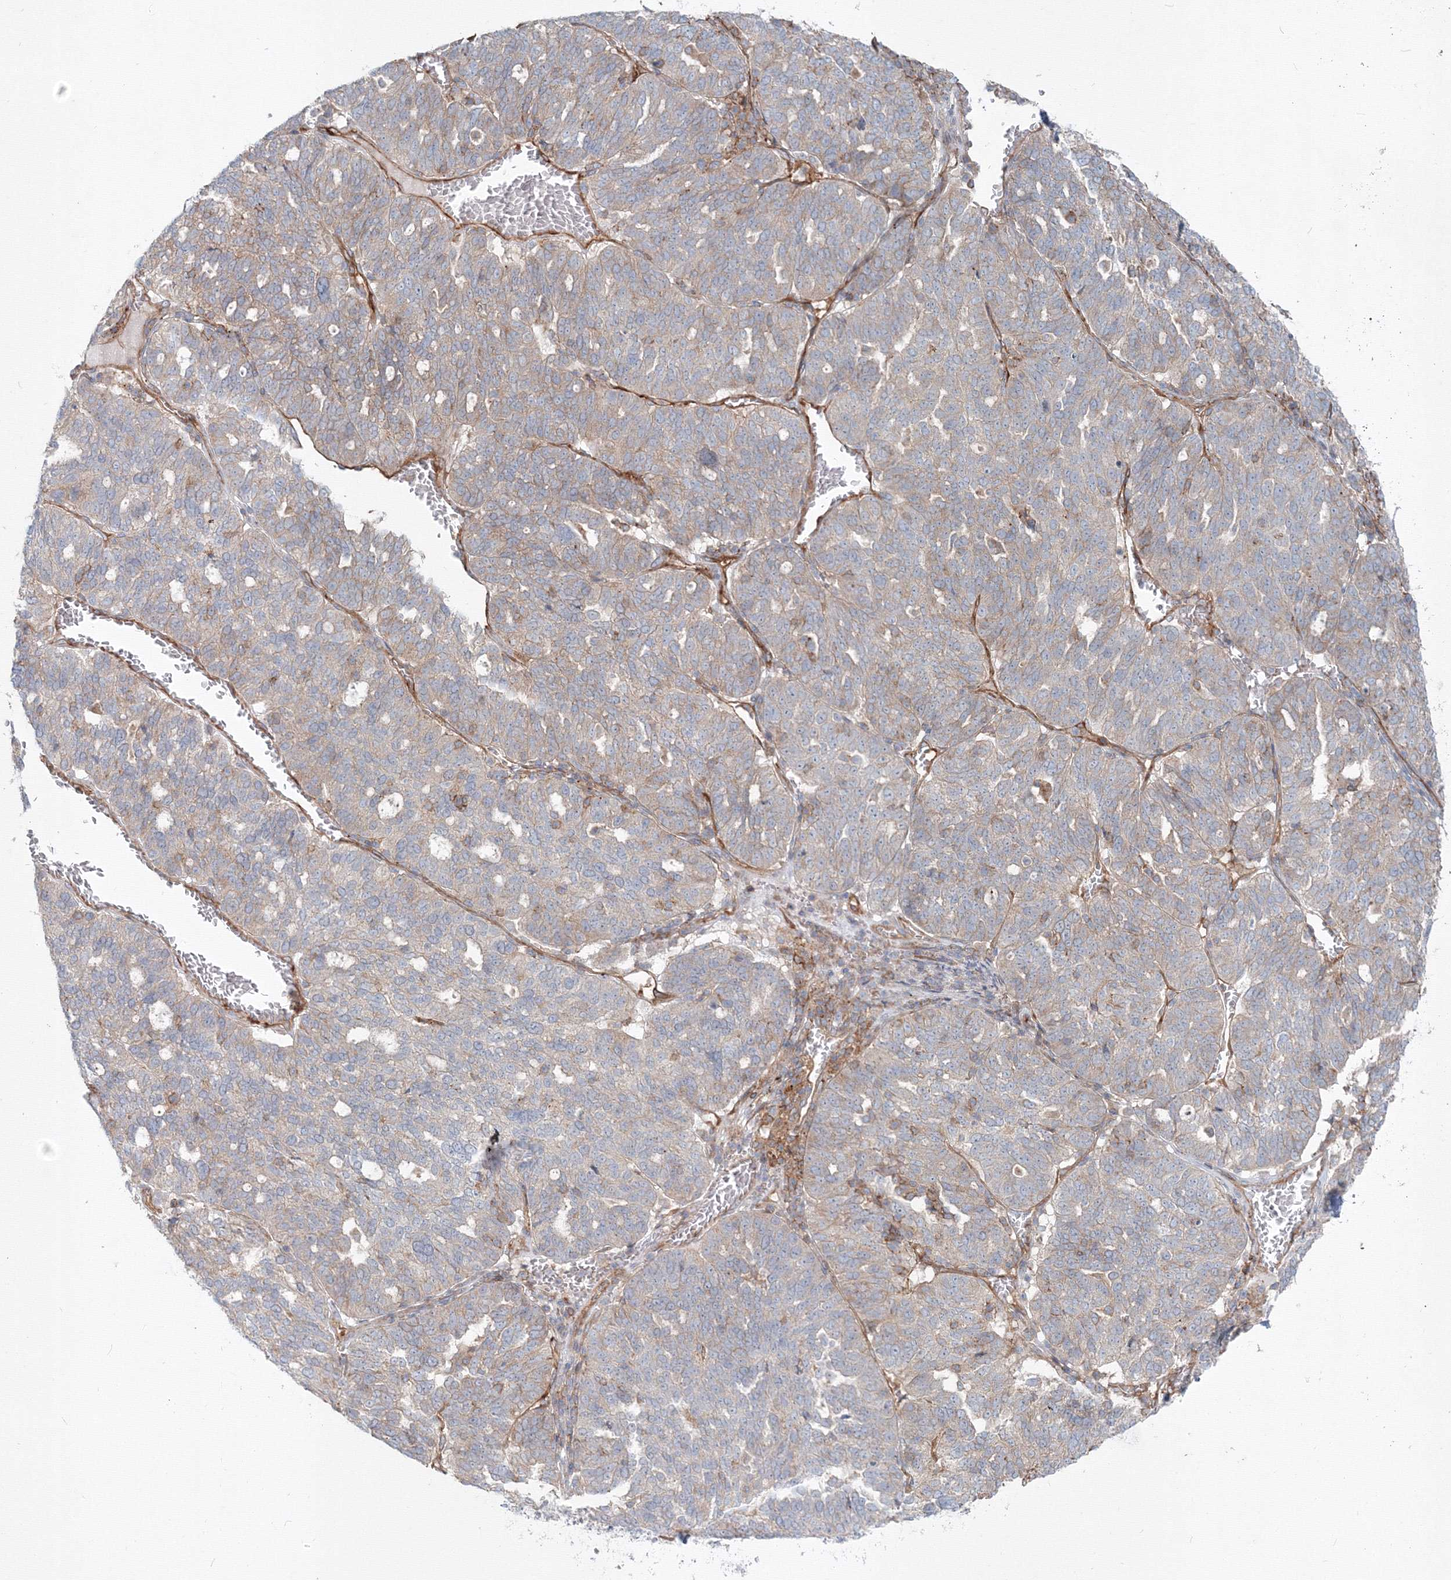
{"staining": {"intensity": "moderate", "quantity": "<25%", "location": "cytoplasmic/membranous"}, "tissue": "ovarian cancer", "cell_type": "Tumor cells", "image_type": "cancer", "snomed": [{"axis": "morphology", "description": "Cystadenocarcinoma, serous, NOS"}, {"axis": "topography", "description": "Ovary"}], "caption": "Tumor cells display moderate cytoplasmic/membranous expression in approximately <25% of cells in ovarian cancer (serous cystadenocarcinoma).", "gene": "SH3PXD2A", "patient": {"sex": "female", "age": 59}}